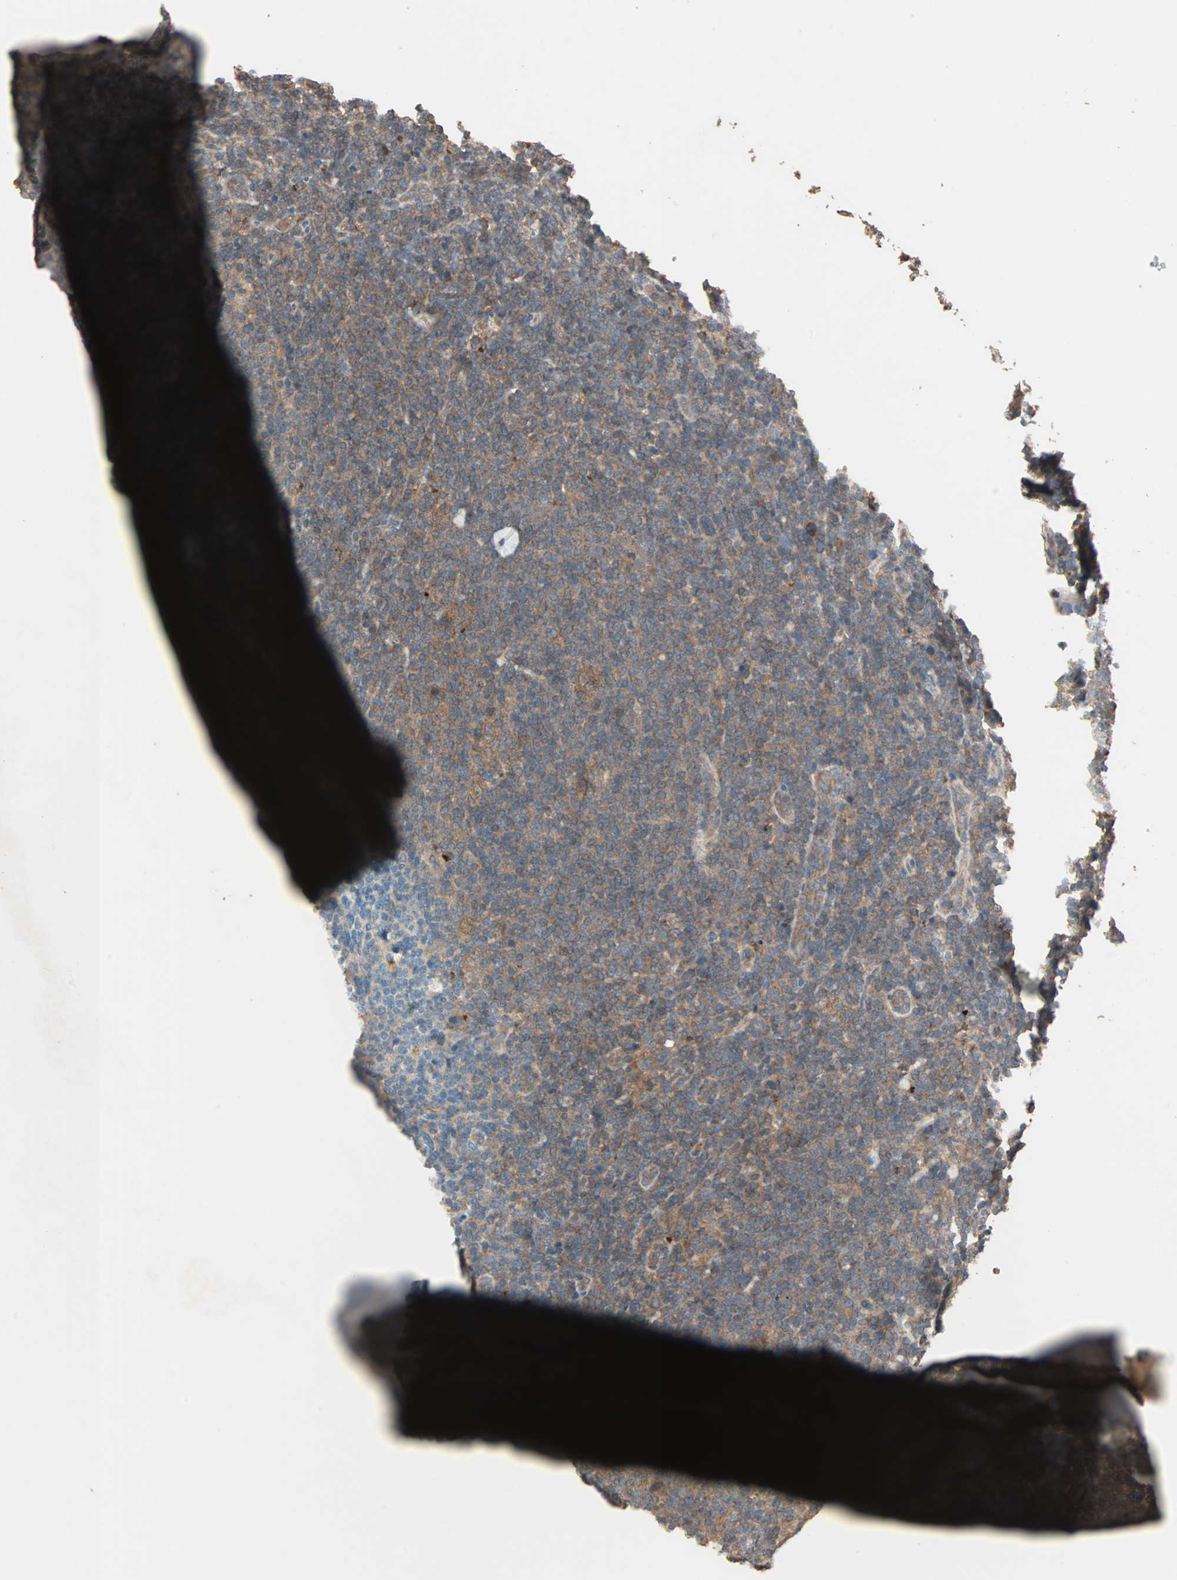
{"staining": {"intensity": "moderate", "quantity": ">75%", "location": "cytoplasmic/membranous"}, "tissue": "lymphoma", "cell_type": "Tumor cells", "image_type": "cancer", "snomed": [{"axis": "morphology", "description": "Hodgkin's disease, NOS"}, {"axis": "topography", "description": "Lymph node"}], "caption": "Immunohistochemistry (IHC) micrograph of neoplastic tissue: Hodgkin's disease stained using immunohistochemistry shows medium levels of moderate protein expression localized specifically in the cytoplasmic/membranous of tumor cells, appearing as a cytoplasmic/membranous brown color.", "gene": "UBAC1", "patient": {"sex": "female", "age": 57}}